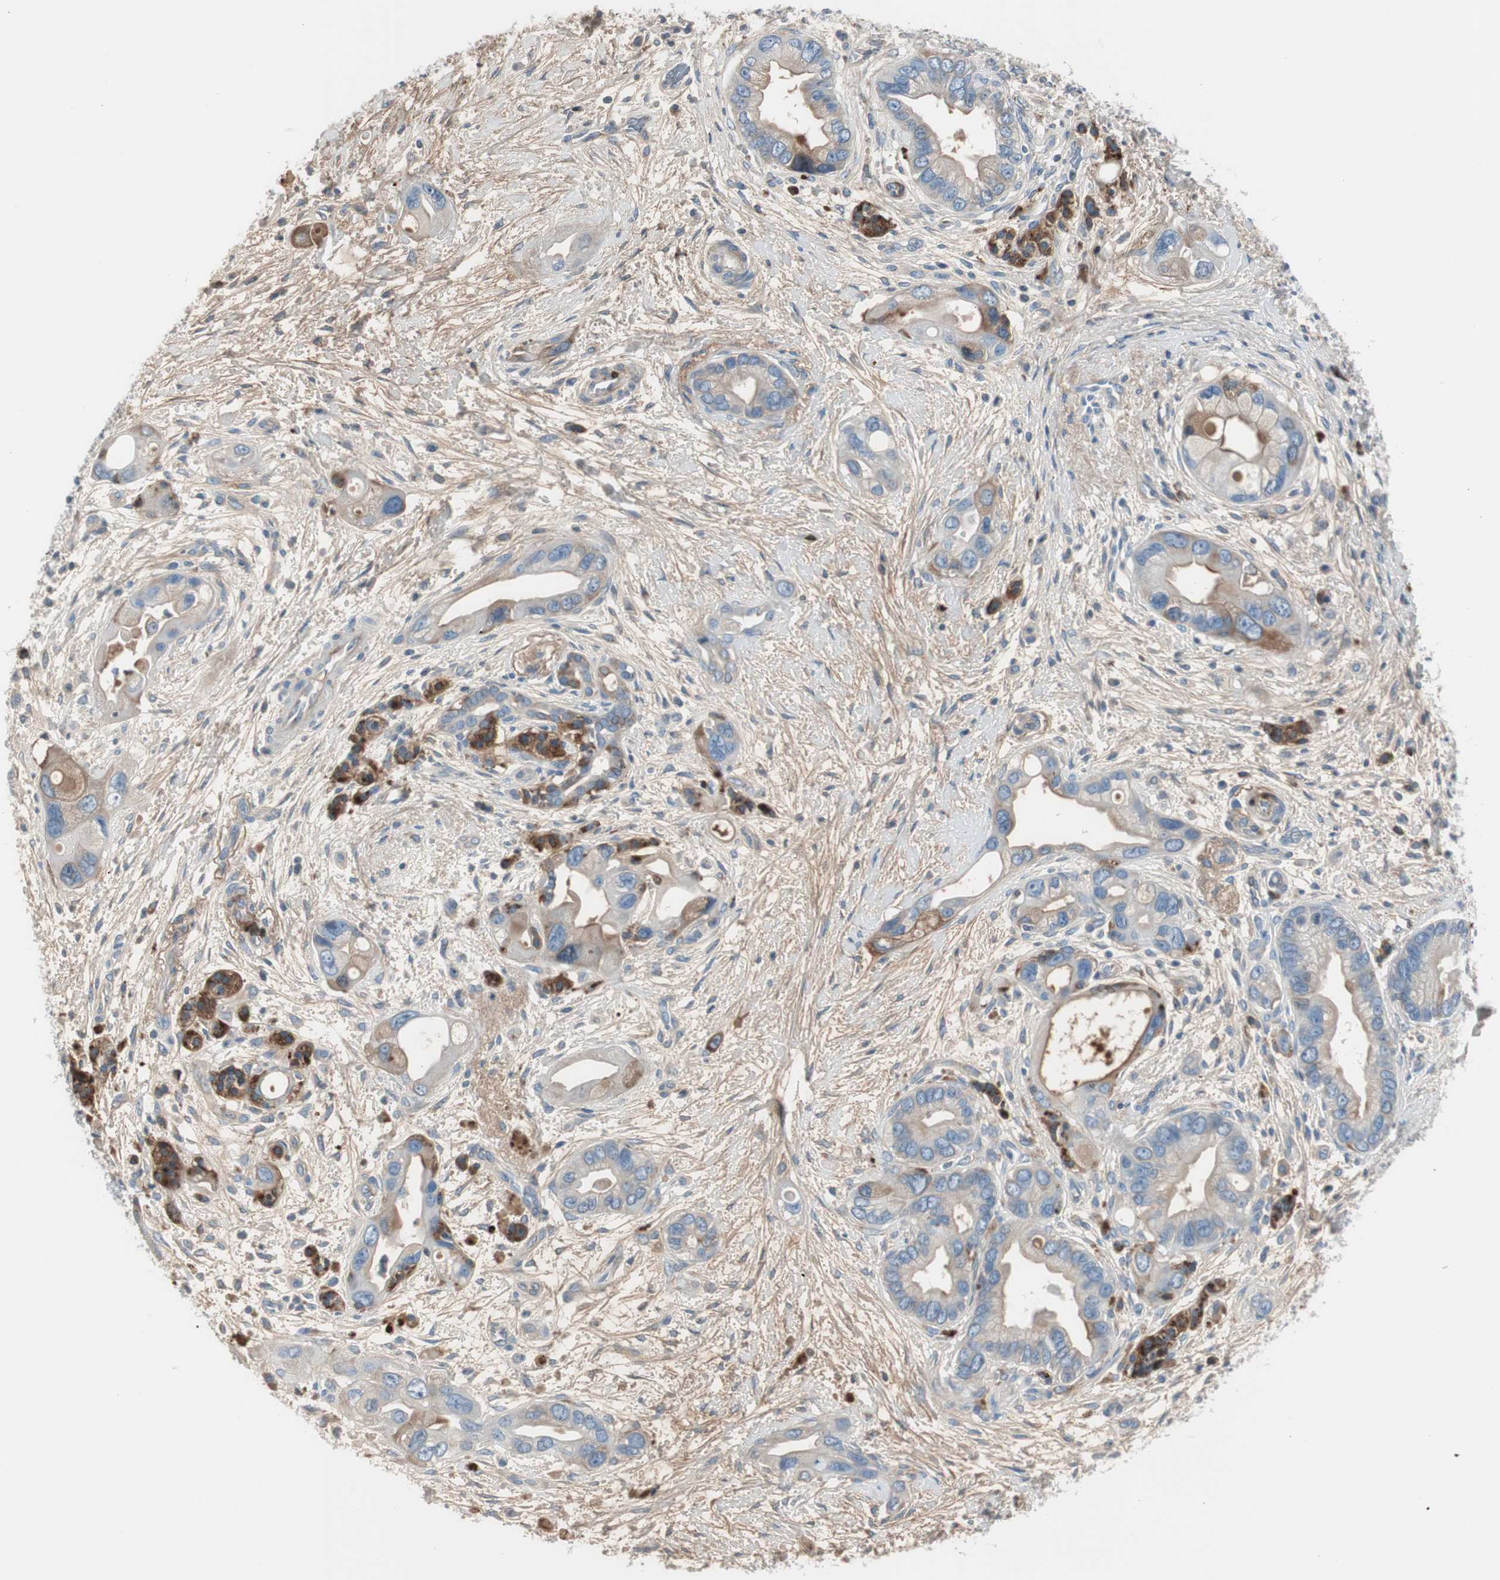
{"staining": {"intensity": "strong", "quantity": "<25%", "location": "cytoplasmic/membranous"}, "tissue": "pancreatic cancer", "cell_type": "Tumor cells", "image_type": "cancer", "snomed": [{"axis": "morphology", "description": "Adenocarcinoma, NOS"}, {"axis": "topography", "description": "Pancreas"}], "caption": "Pancreatic adenocarcinoma was stained to show a protein in brown. There is medium levels of strong cytoplasmic/membranous expression in about <25% of tumor cells.", "gene": "SERPINF1", "patient": {"sex": "female", "age": 77}}